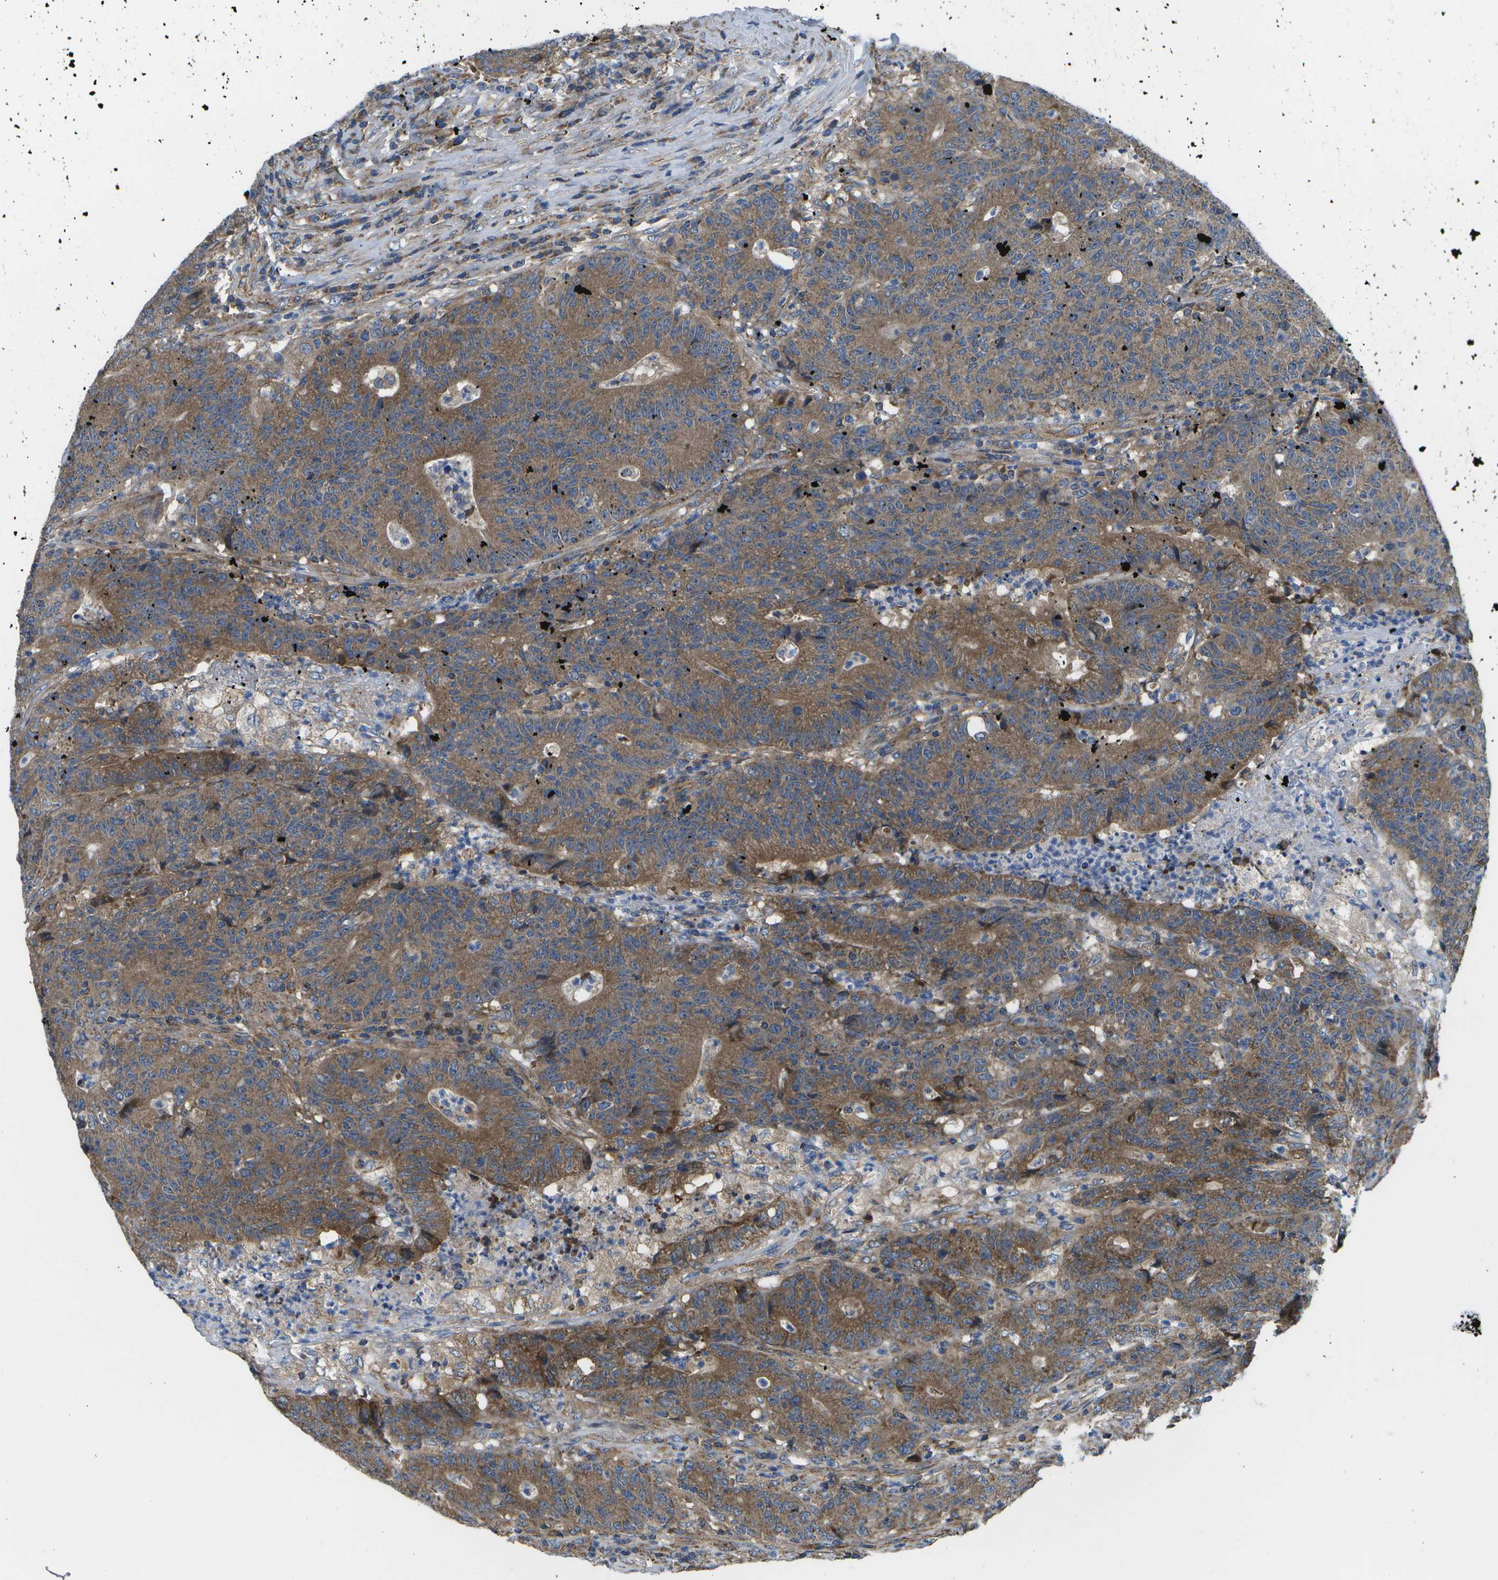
{"staining": {"intensity": "moderate", "quantity": ">75%", "location": "cytoplasmic/membranous"}, "tissue": "colorectal cancer", "cell_type": "Tumor cells", "image_type": "cancer", "snomed": [{"axis": "morphology", "description": "Normal tissue, NOS"}, {"axis": "morphology", "description": "Adenocarcinoma, NOS"}, {"axis": "topography", "description": "Colon"}], "caption": "Immunohistochemical staining of colorectal cancer (adenocarcinoma) shows moderate cytoplasmic/membranous protein staining in approximately >75% of tumor cells.", "gene": "MVK", "patient": {"sex": "female", "age": 75}}